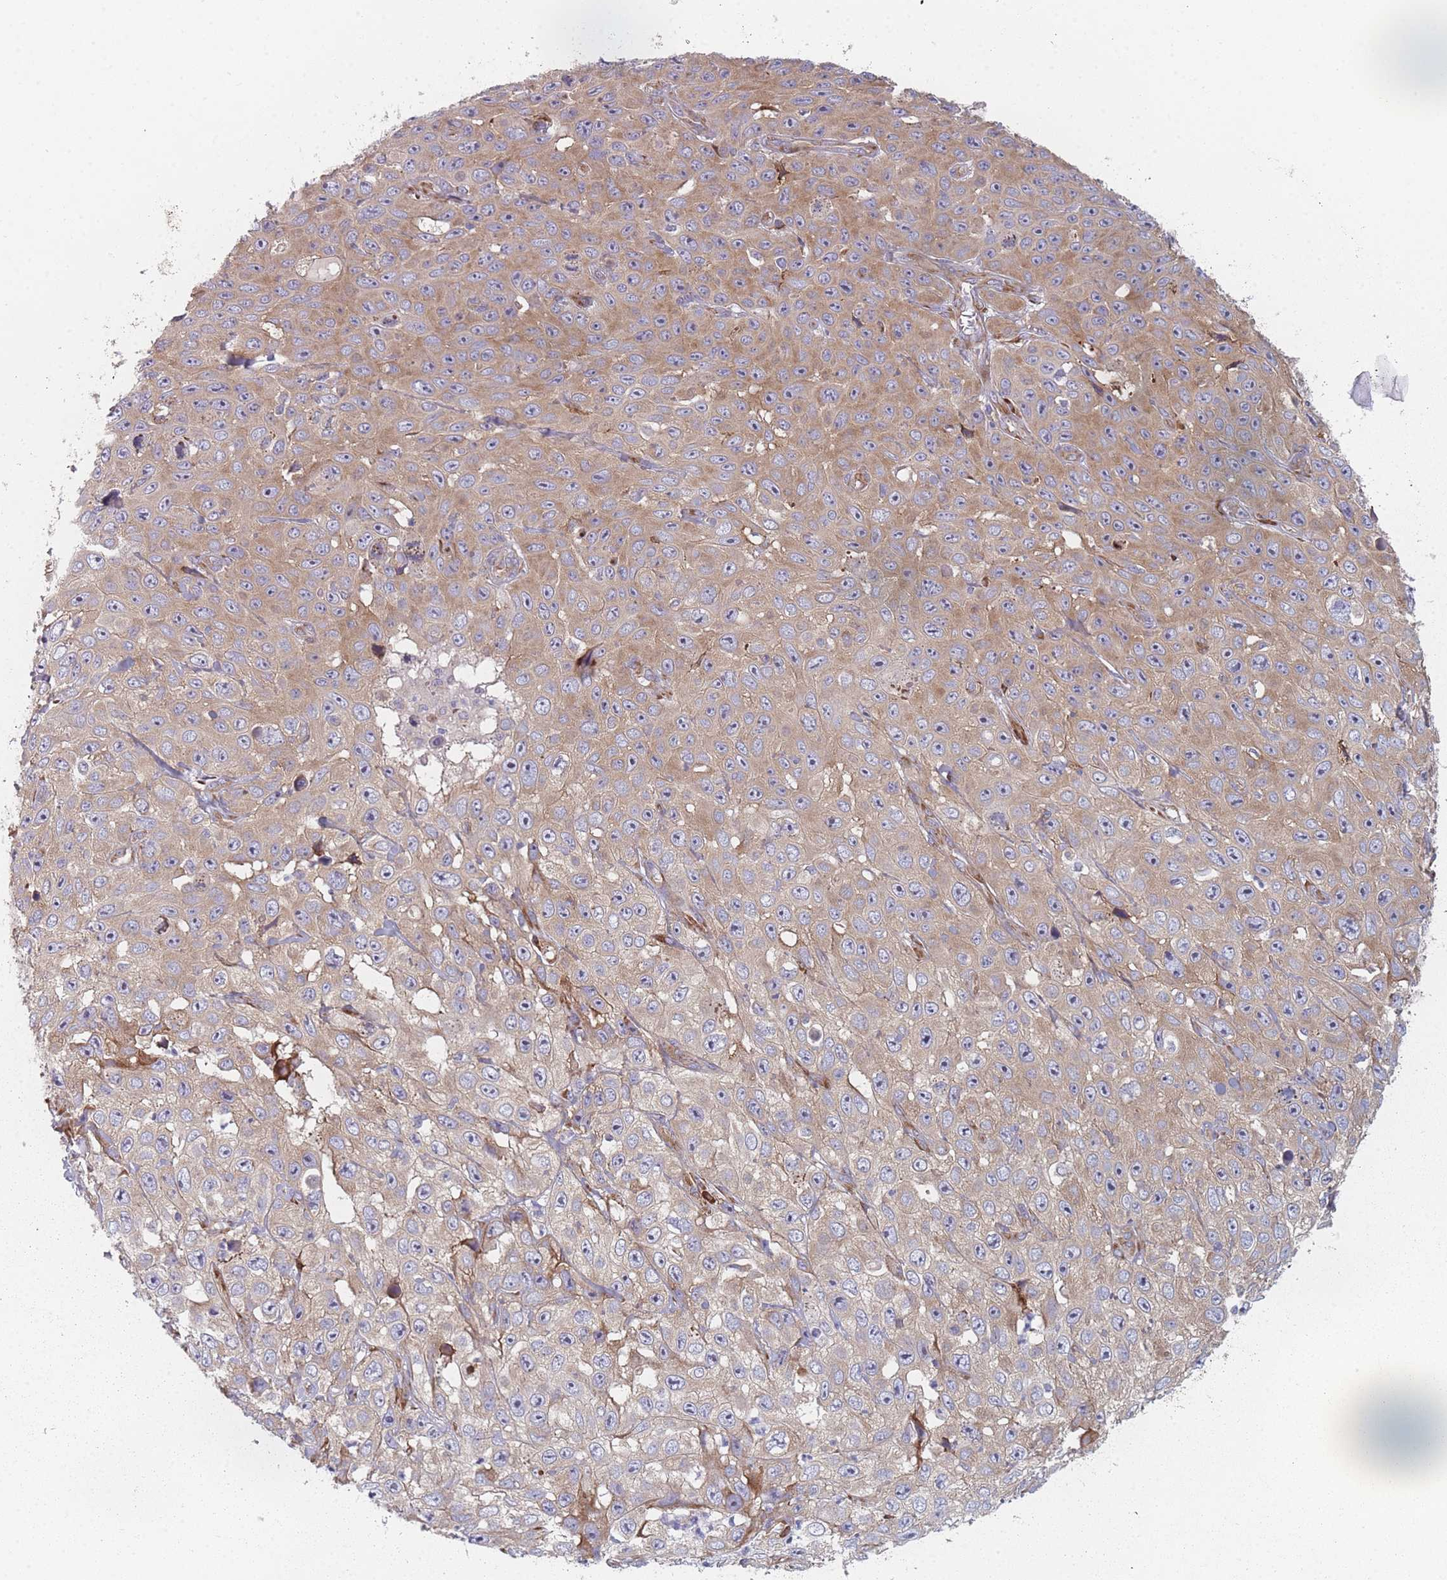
{"staining": {"intensity": "moderate", "quantity": "25%-75%", "location": "cytoplasmic/membranous"}, "tissue": "skin cancer", "cell_type": "Tumor cells", "image_type": "cancer", "snomed": [{"axis": "morphology", "description": "Squamous cell carcinoma, NOS"}, {"axis": "topography", "description": "Skin"}], "caption": "Skin squamous cell carcinoma stained with immunohistochemistry reveals moderate cytoplasmic/membranous staining in about 25%-75% of tumor cells. (DAB (3,3'-diaminobenzidine) IHC with brightfield microscopy, high magnification).", "gene": "CACNG5", "patient": {"sex": "male", "age": 82}}